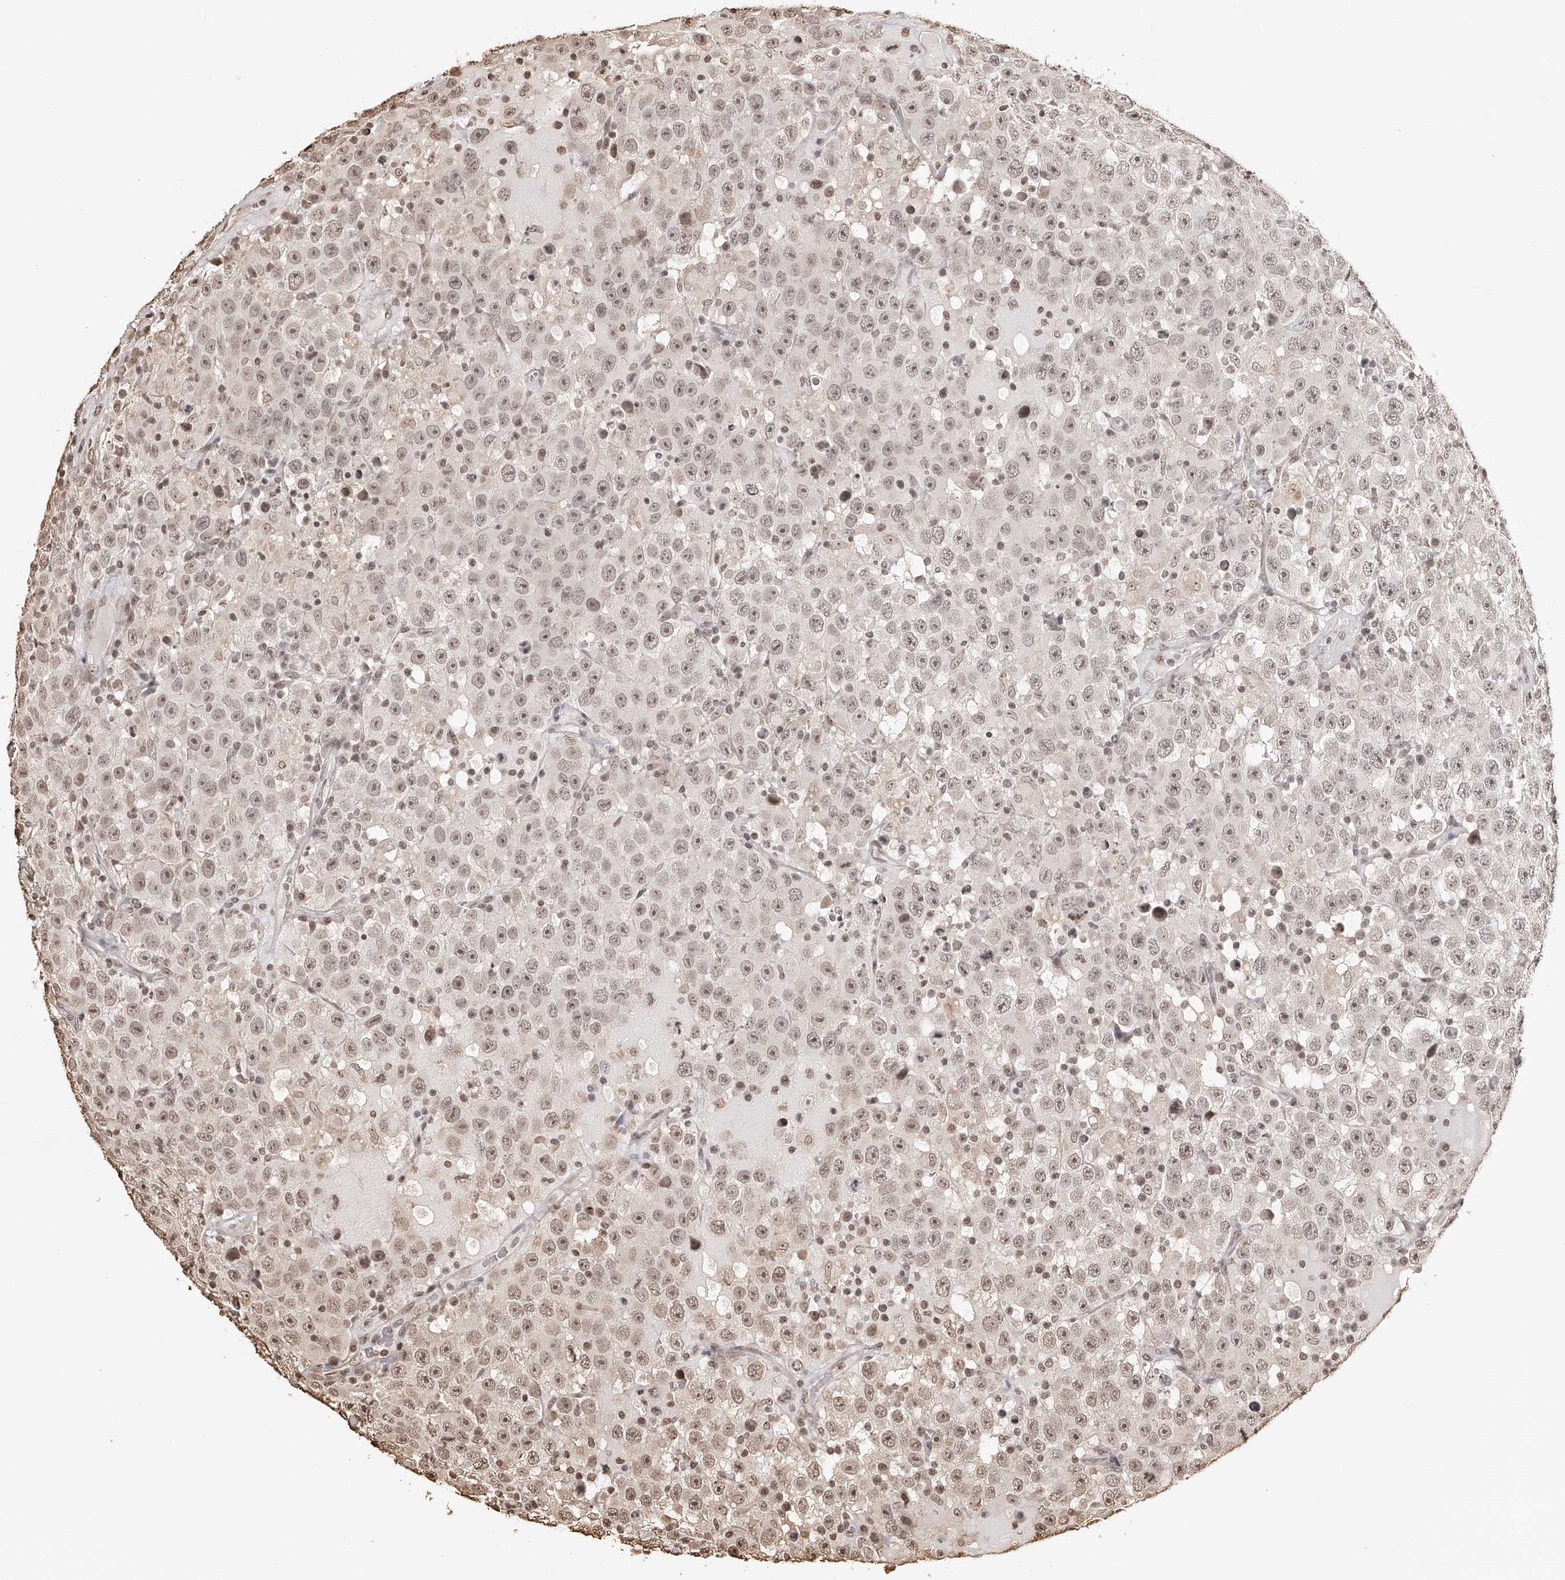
{"staining": {"intensity": "weak", "quantity": ">75%", "location": "nuclear"}, "tissue": "testis cancer", "cell_type": "Tumor cells", "image_type": "cancer", "snomed": [{"axis": "morphology", "description": "Seminoma, NOS"}, {"axis": "topography", "description": "Testis"}], "caption": "Seminoma (testis) stained with a brown dye shows weak nuclear positive positivity in about >75% of tumor cells.", "gene": "ZNF503", "patient": {"sex": "male", "age": 41}}